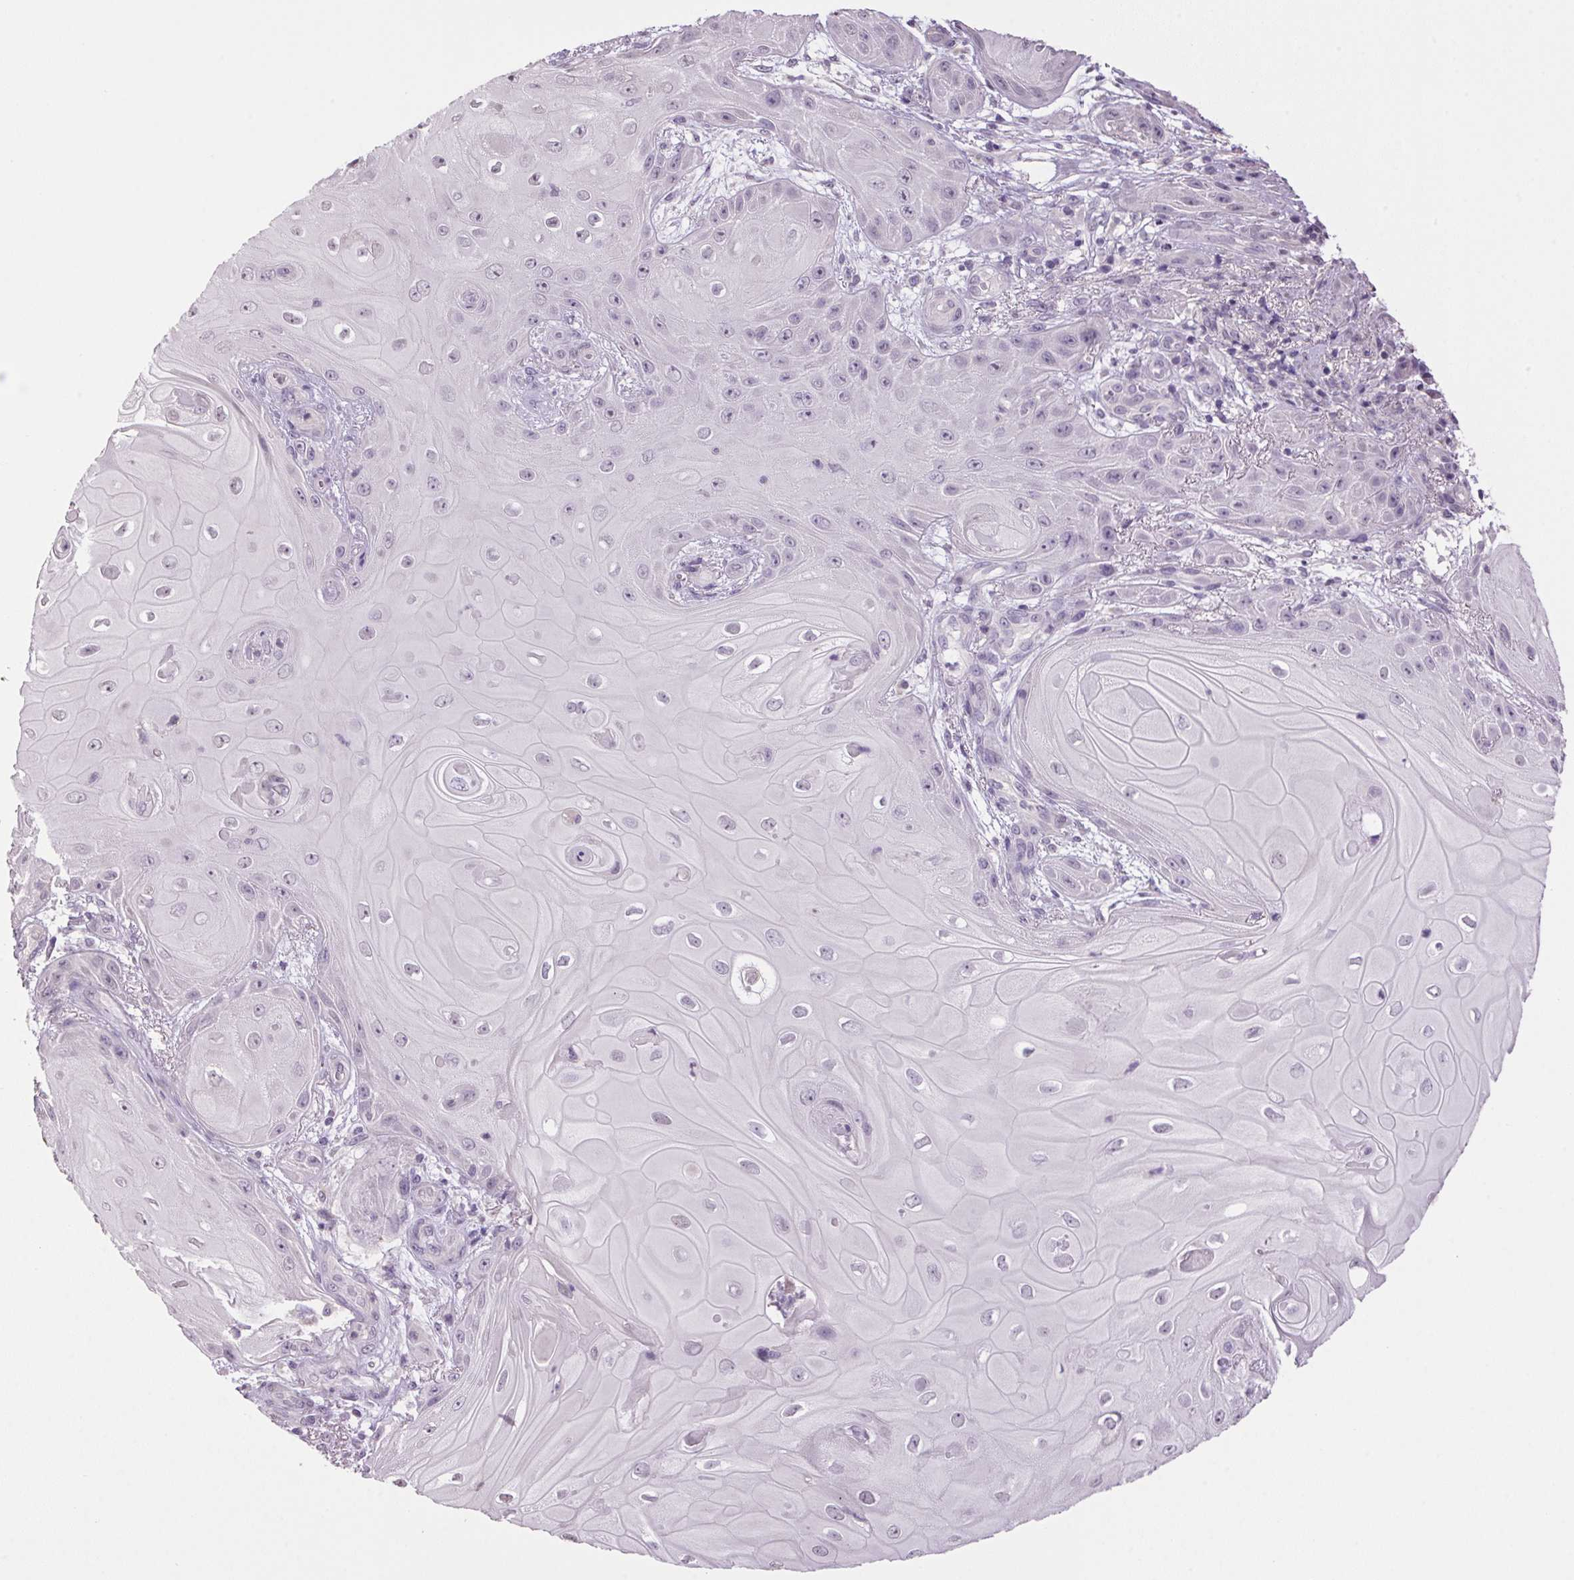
{"staining": {"intensity": "weak", "quantity": "<25%", "location": "nuclear"}, "tissue": "skin cancer", "cell_type": "Tumor cells", "image_type": "cancer", "snomed": [{"axis": "morphology", "description": "Squamous cell carcinoma, NOS"}, {"axis": "topography", "description": "Skin"}], "caption": "An IHC image of skin cancer is shown. There is no staining in tumor cells of skin cancer.", "gene": "VWA3B", "patient": {"sex": "male", "age": 62}}